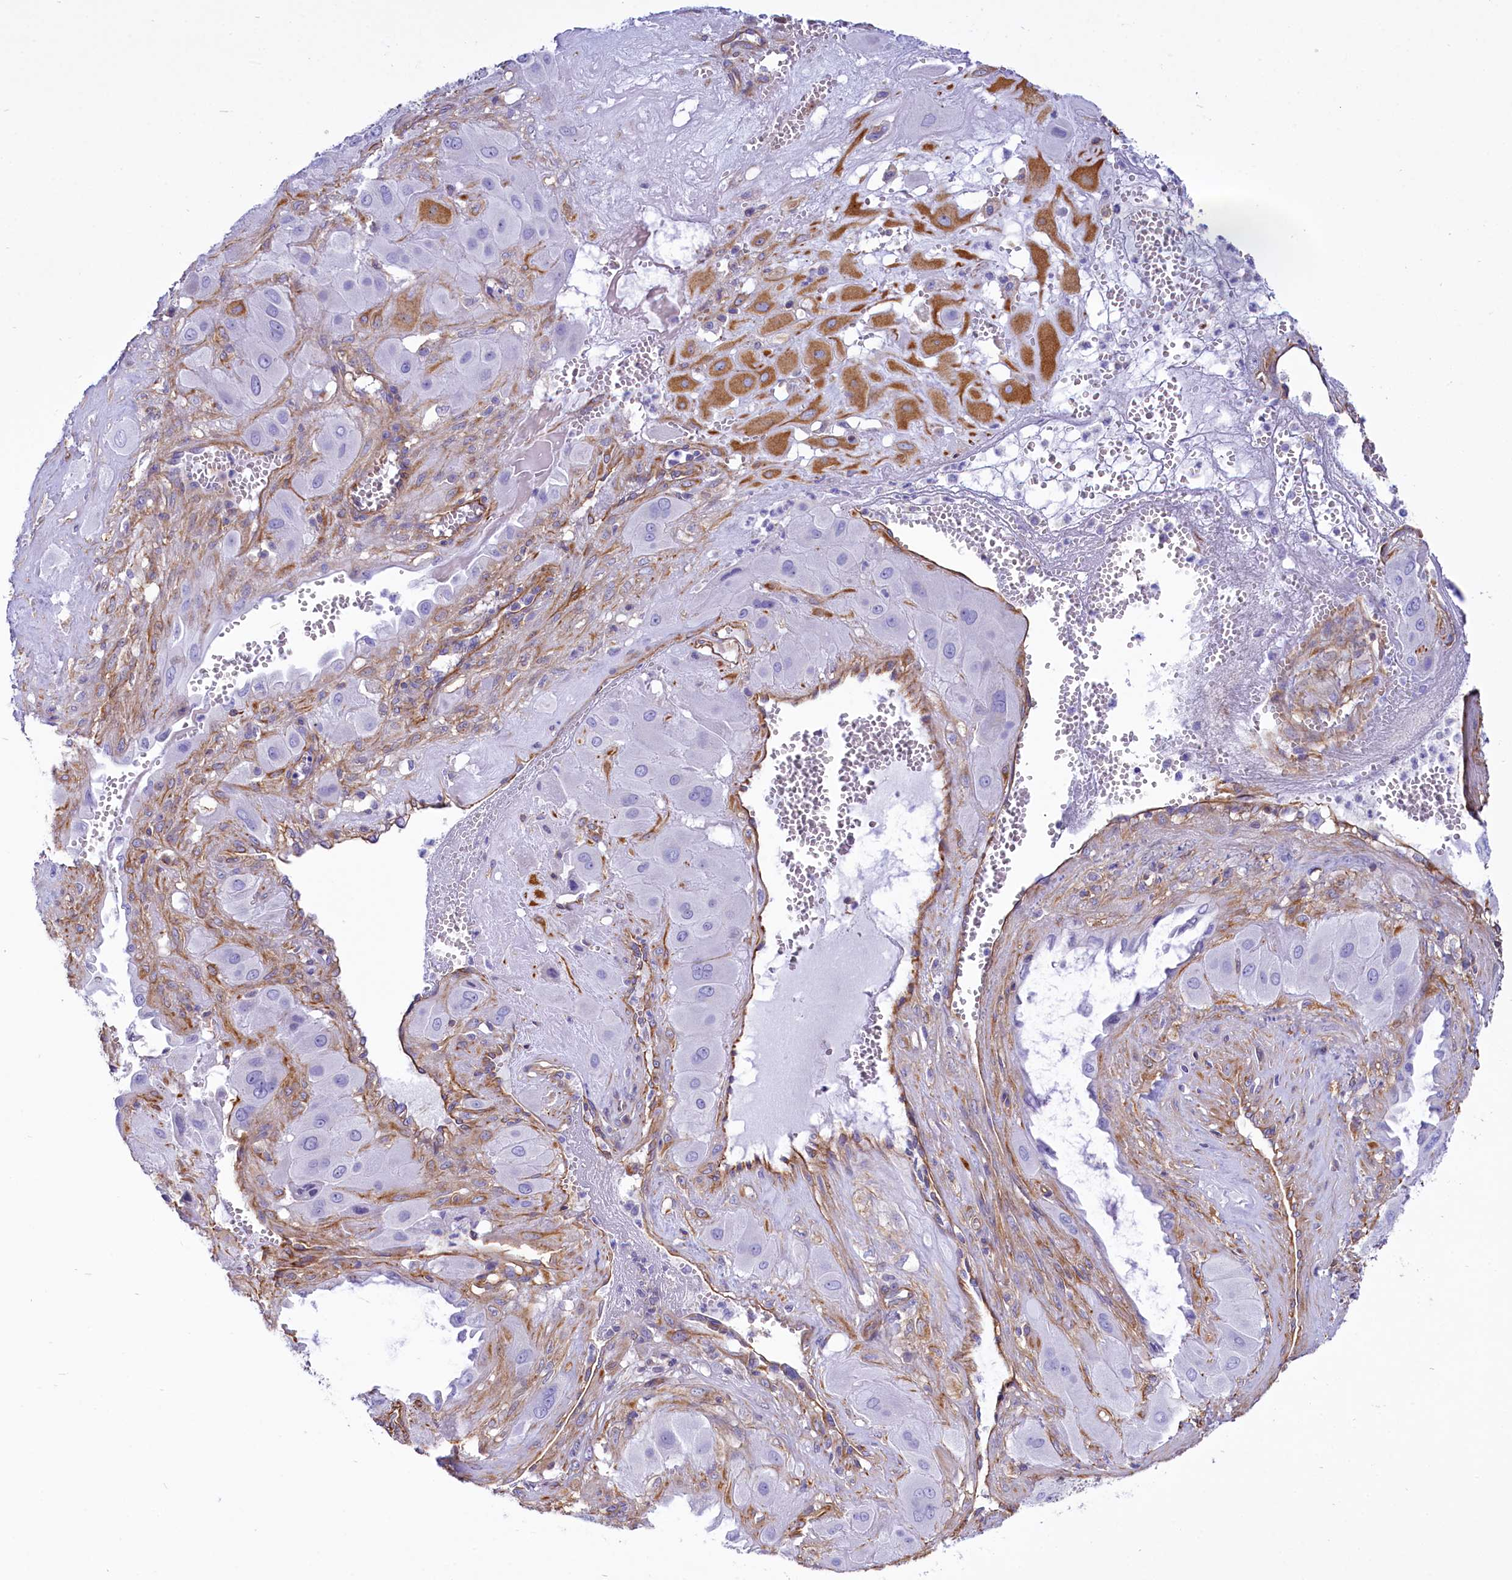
{"staining": {"intensity": "negative", "quantity": "none", "location": "none"}, "tissue": "cervical cancer", "cell_type": "Tumor cells", "image_type": "cancer", "snomed": [{"axis": "morphology", "description": "Squamous cell carcinoma, NOS"}, {"axis": "topography", "description": "Cervix"}], "caption": "A high-resolution micrograph shows immunohistochemistry staining of cervical squamous cell carcinoma, which shows no significant positivity in tumor cells.", "gene": "CD99", "patient": {"sex": "female", "age": 34}}